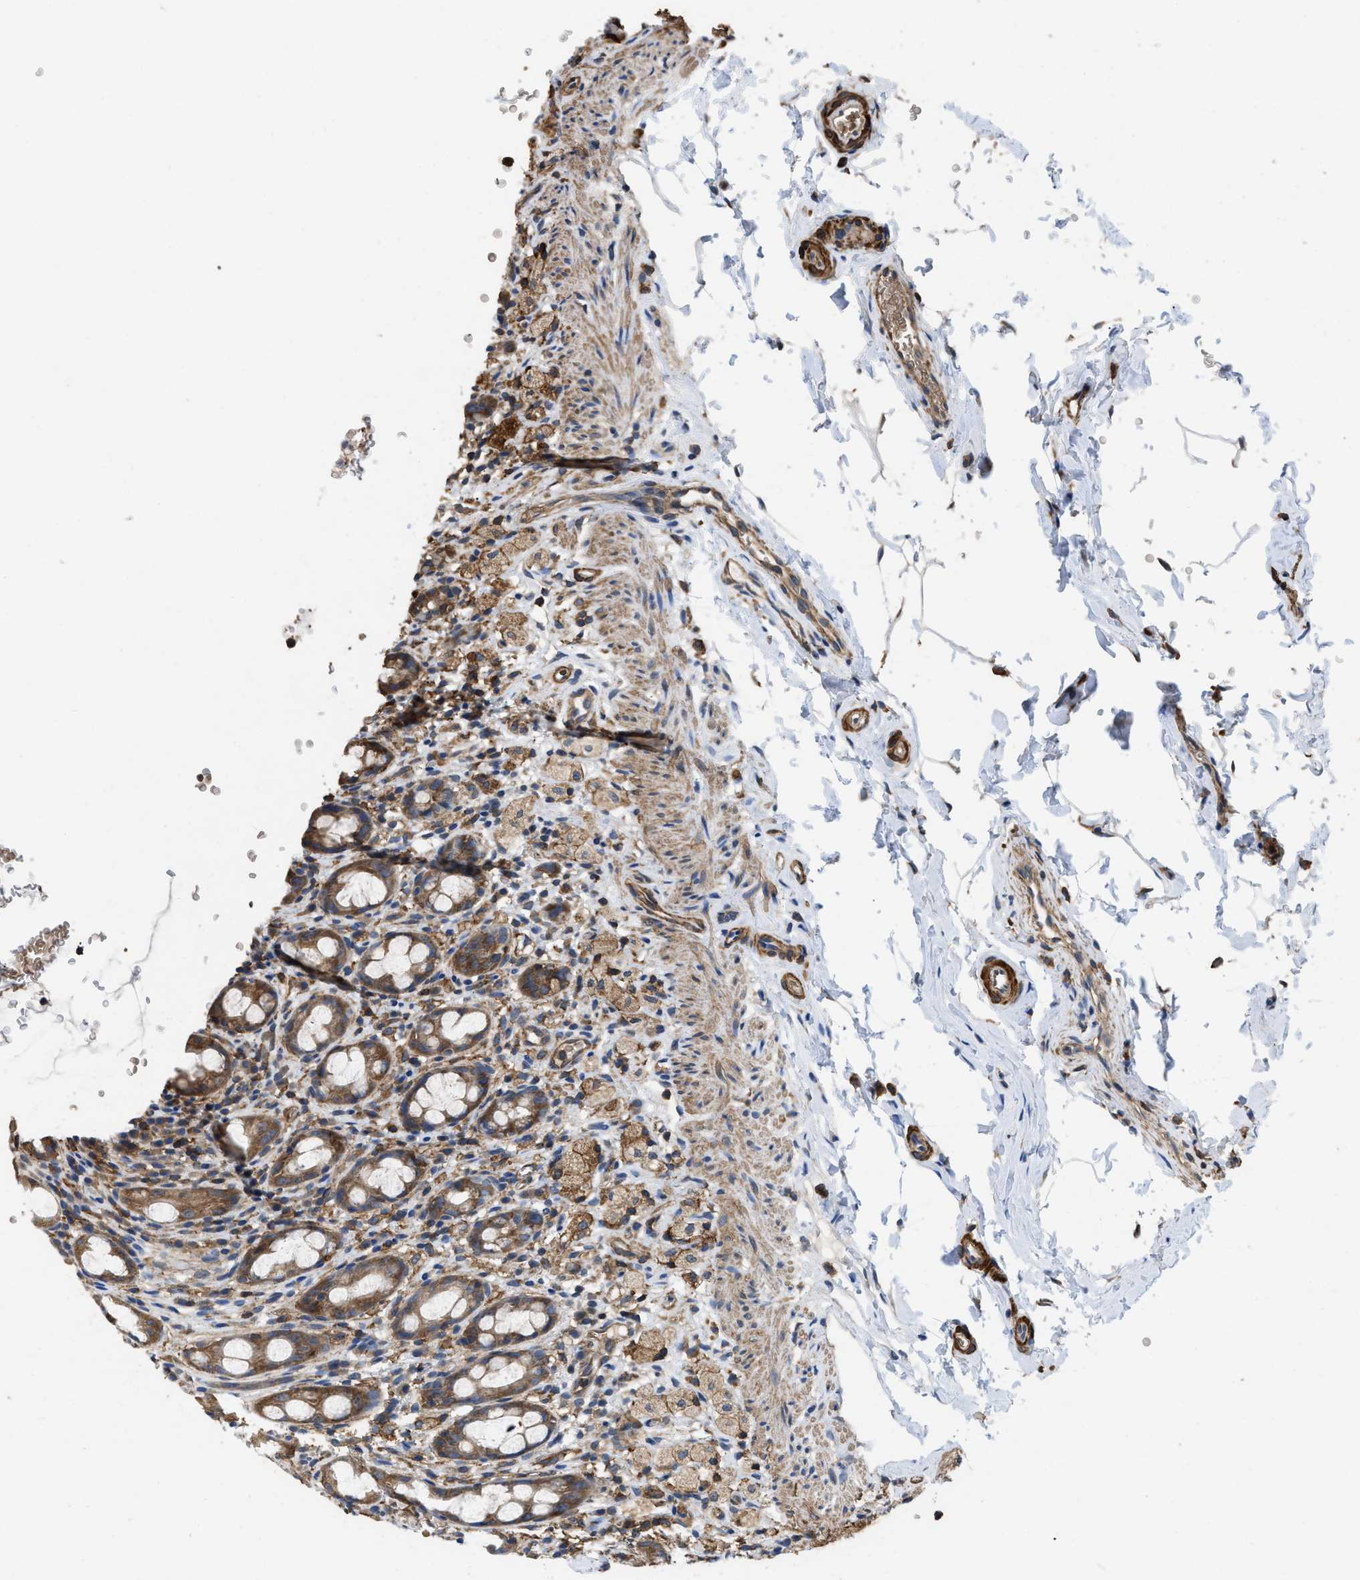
{"staining": {"intensity": "moderate", "quantity": ">75%", "location": "cytoplasmic/membranous"}, "tissue": "rectum", "cell_type": "Glandular cells", "image_type": "normal", "snomed": [{"axis": "morphology", "description": "Normal tissue, NOS"}, {"axis": "topography", "description": "Rectum"}], "caption": "Immunohistochemistry (IHC) image of normal human rectum stained for a protein (brown), which demonstrates medium levels of moderate cytoplasmic/membranous expression in approximately >75% of glandular cells.", "gene": "LINGO2", "patient": {"sex": "male", "age": 44}}